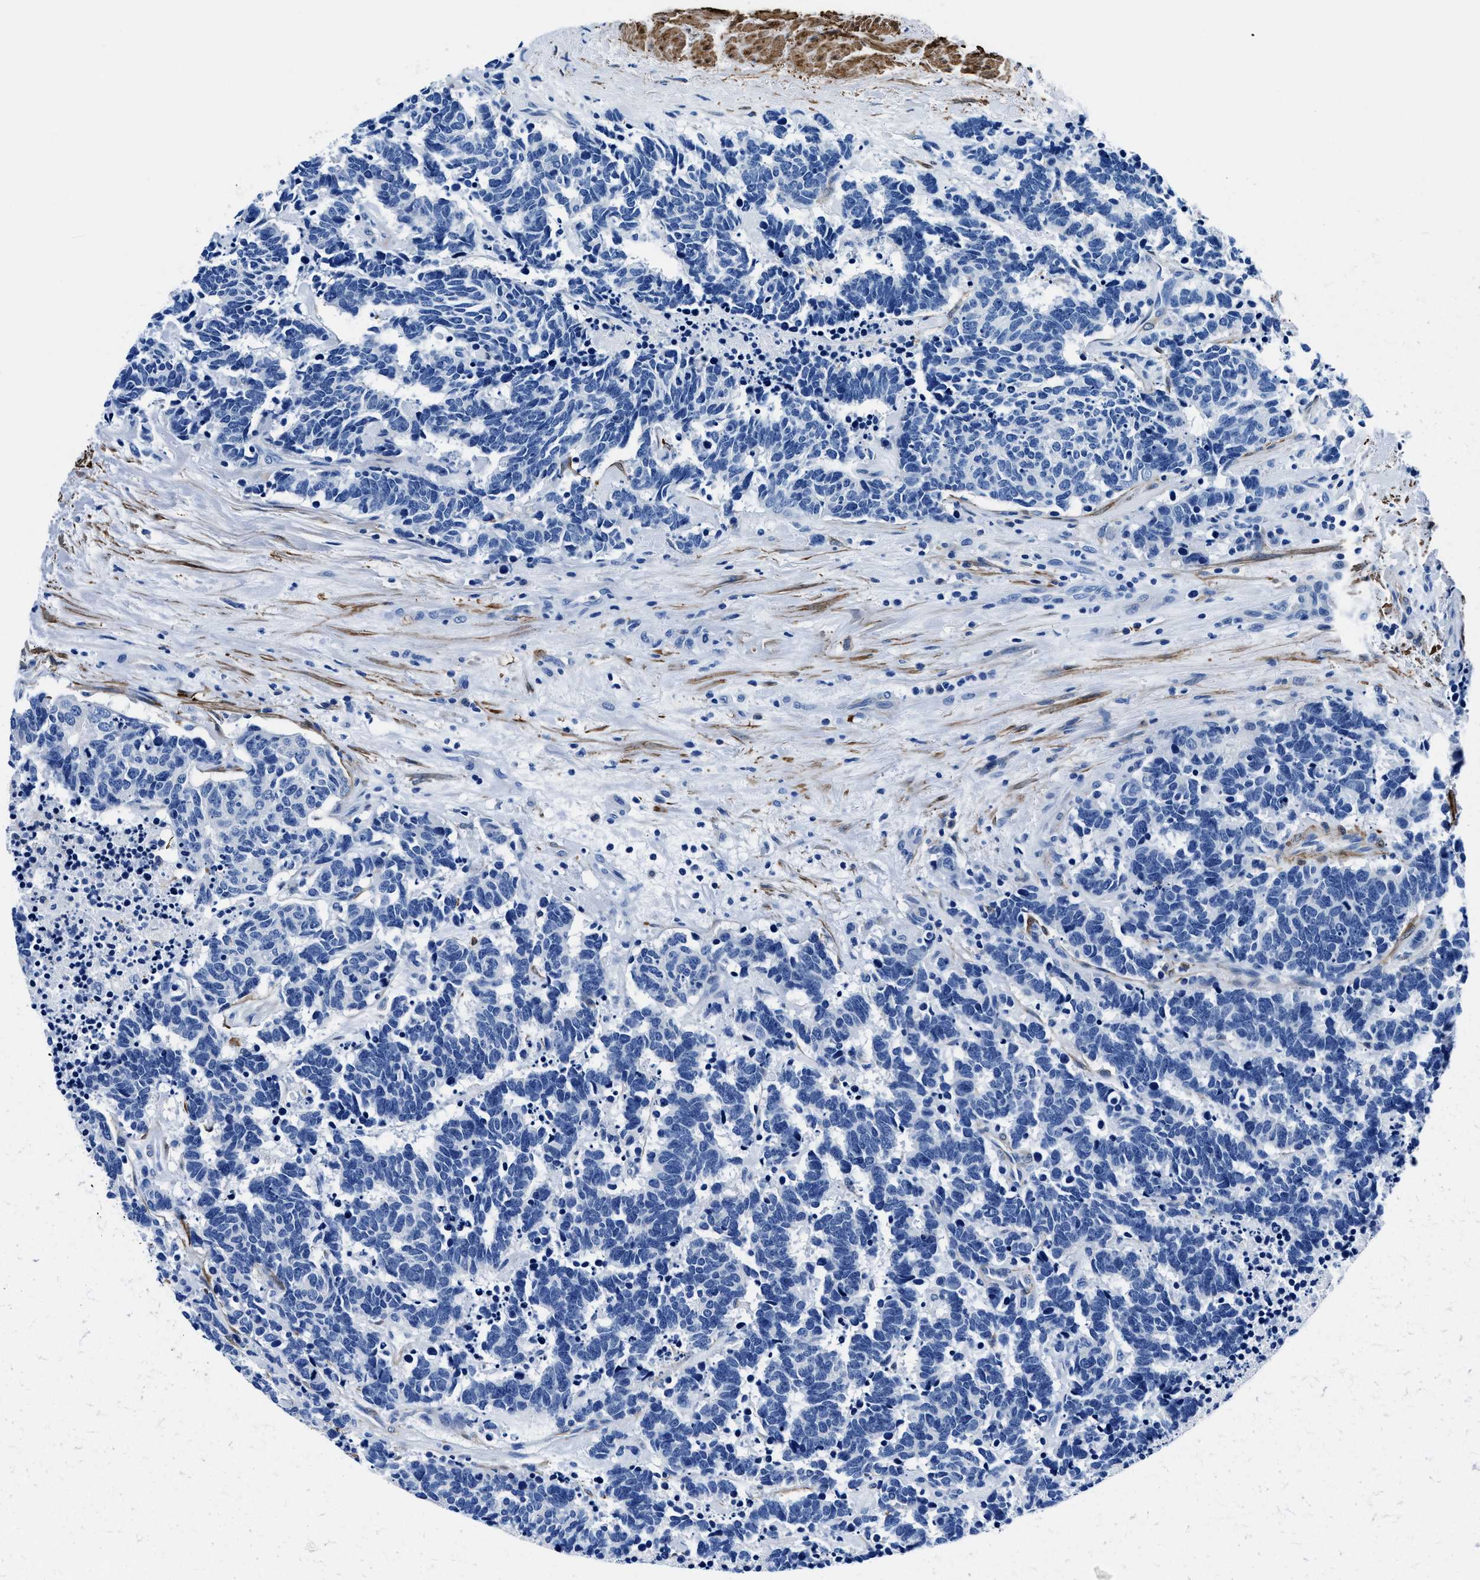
{"staining": {"intensity": "negative", "quantity": "none", "location": "none"}, "tissue": "carcinoid", "cell_type": "Tumor cells", "image_type": "cancer", "snomed": [{"axis": "morphology", "description": "Carcinoma, NOS"}, {"axis": "morphology", "description": "Carcinoid, malignant, NOS"}, {"axis": "topography", "description": "Urinary bladder"}], "caption": "DAB immunohistochemical staining of carcinoid shows no significant expression in tumor cells. (Brightfield microscopy of DAB (3,3'-diaminobenzidine) immunohistochemistry (IHC) at high magnification).", "gene": "TEX261", "patient": {"sex": "male", "age": 57}}